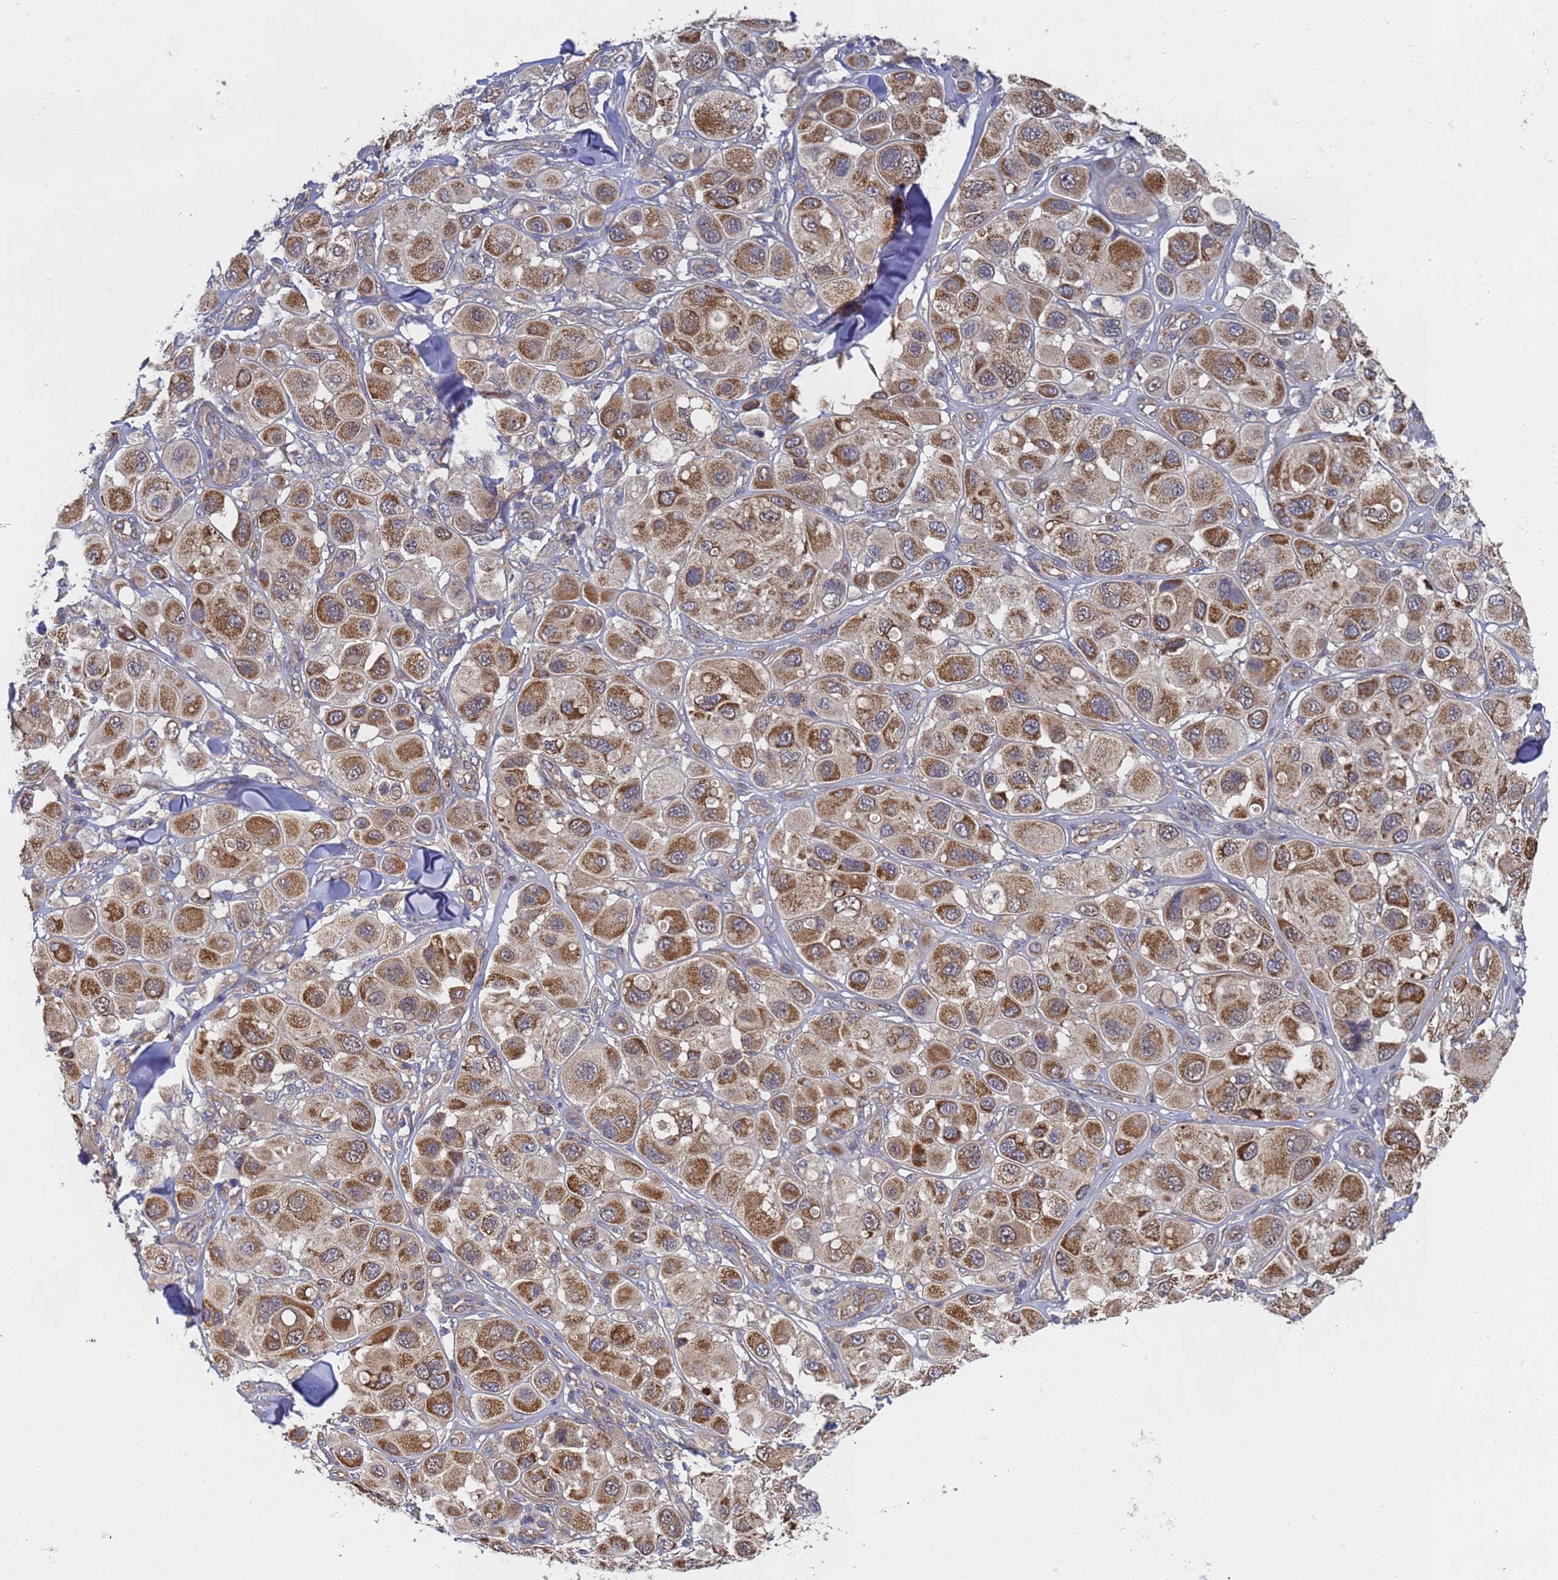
{"staining": {"intensity": "moderate", "quantity": ">75%", "location": "cytoplasmic/membranous"}, "tissue": "melanoma", "cell_type": "Tumor cells", "image_type": "cancer", "snomed": [{"axis": "morphology", "description": "Malignant melanoma, Metastatic site"}, {"axis": "topography", "description": "Skin"}], "caption": "IHC (DAB (3,3'-diaminobenzidine)) staining of malignant melanoma (metastatic site) exhibits moderate cytoplasmic/membranous protein positivity in approximately >75% of tumor cells.", "gene": "ALS2CL", "patient": {"sex": "male", "age": 41}}